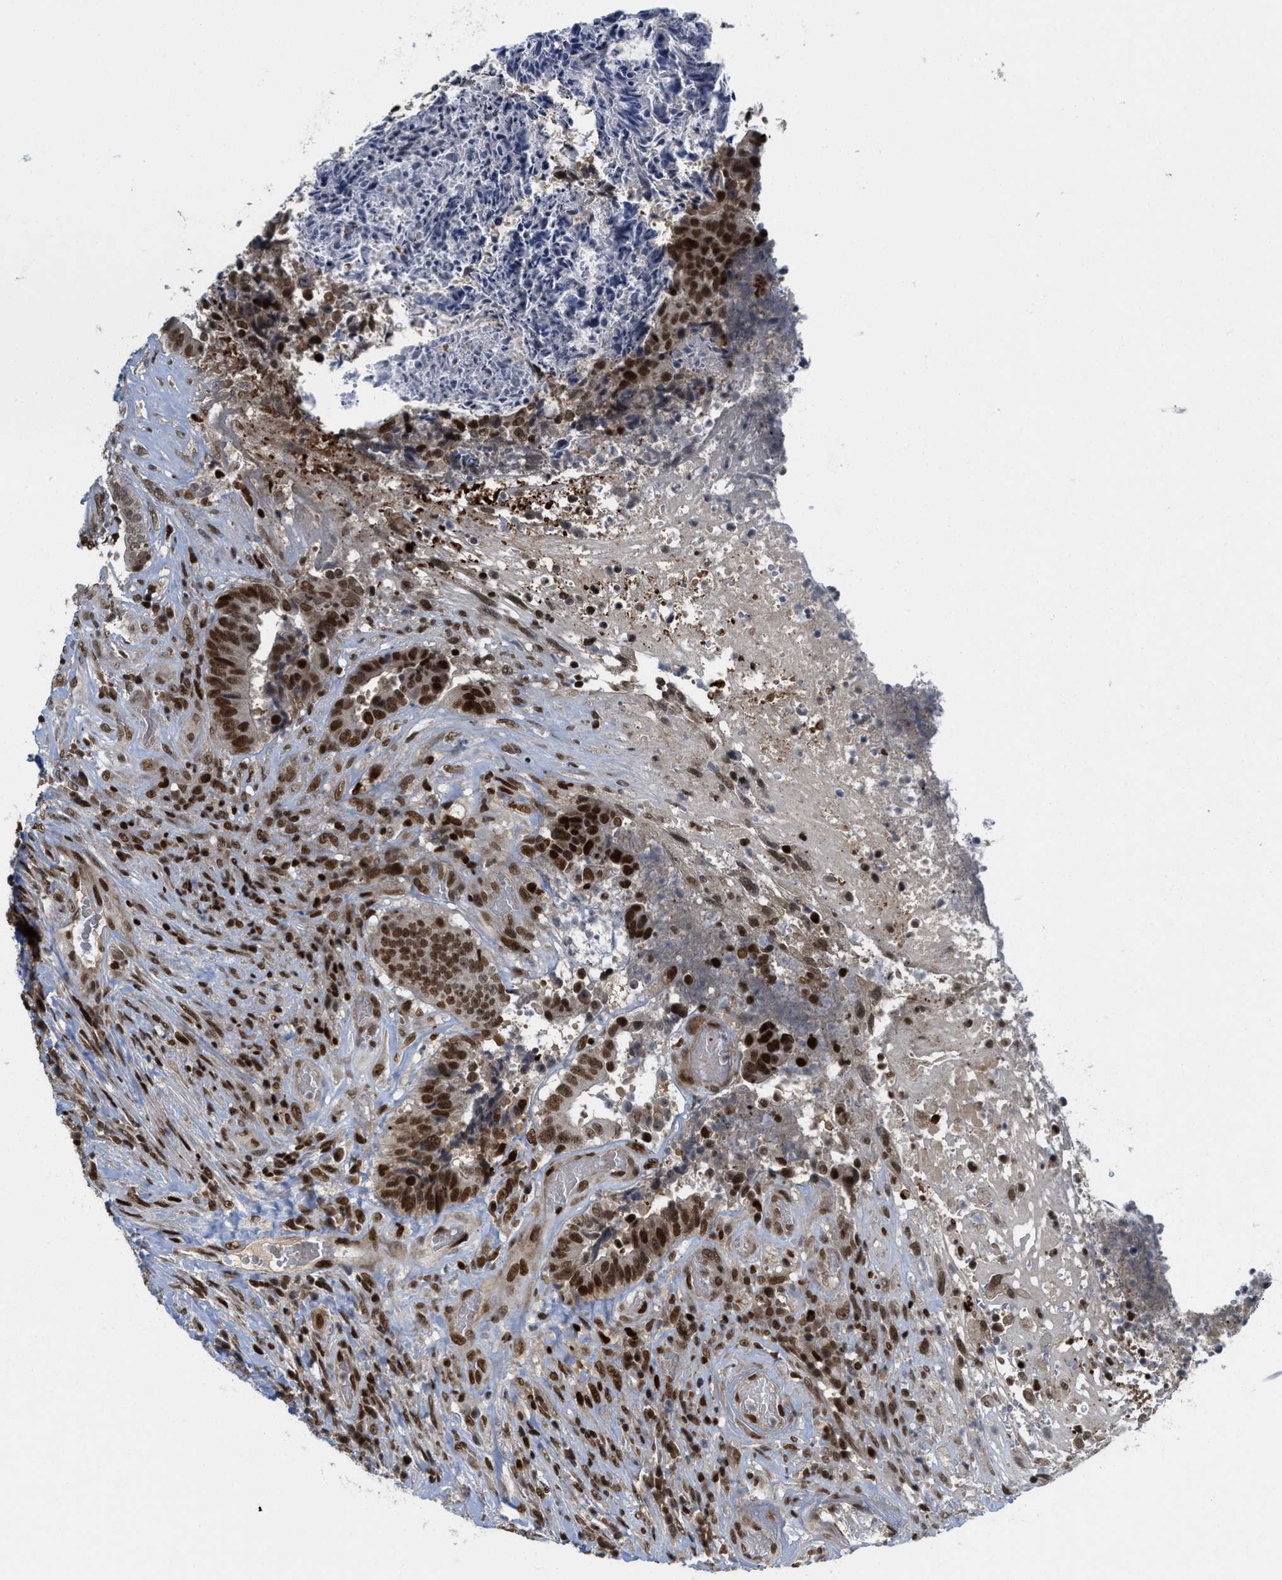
{"staining": {"intensity": "moderate", "quantity": ">75%", "location": "nuclear"}, "tissue": "colorectal cancer", "cell_type": "Tumor cells", "image_type": "cancer", "snomed": [{"axis": "morphology", "description": "Adenocarcinoma, NOS"}, {"axis": "topography", "description": "Rectum"}], "caption": "An immunohistochemistry (IHC) micrograph of tumor tissue is shown. Protein staining in brown highlights moderate nuclear positivity in colorectal adenocarcinoma within tumor cells.", "gene": "RFX5", "patient": {"sex": "male", "age": 72}}